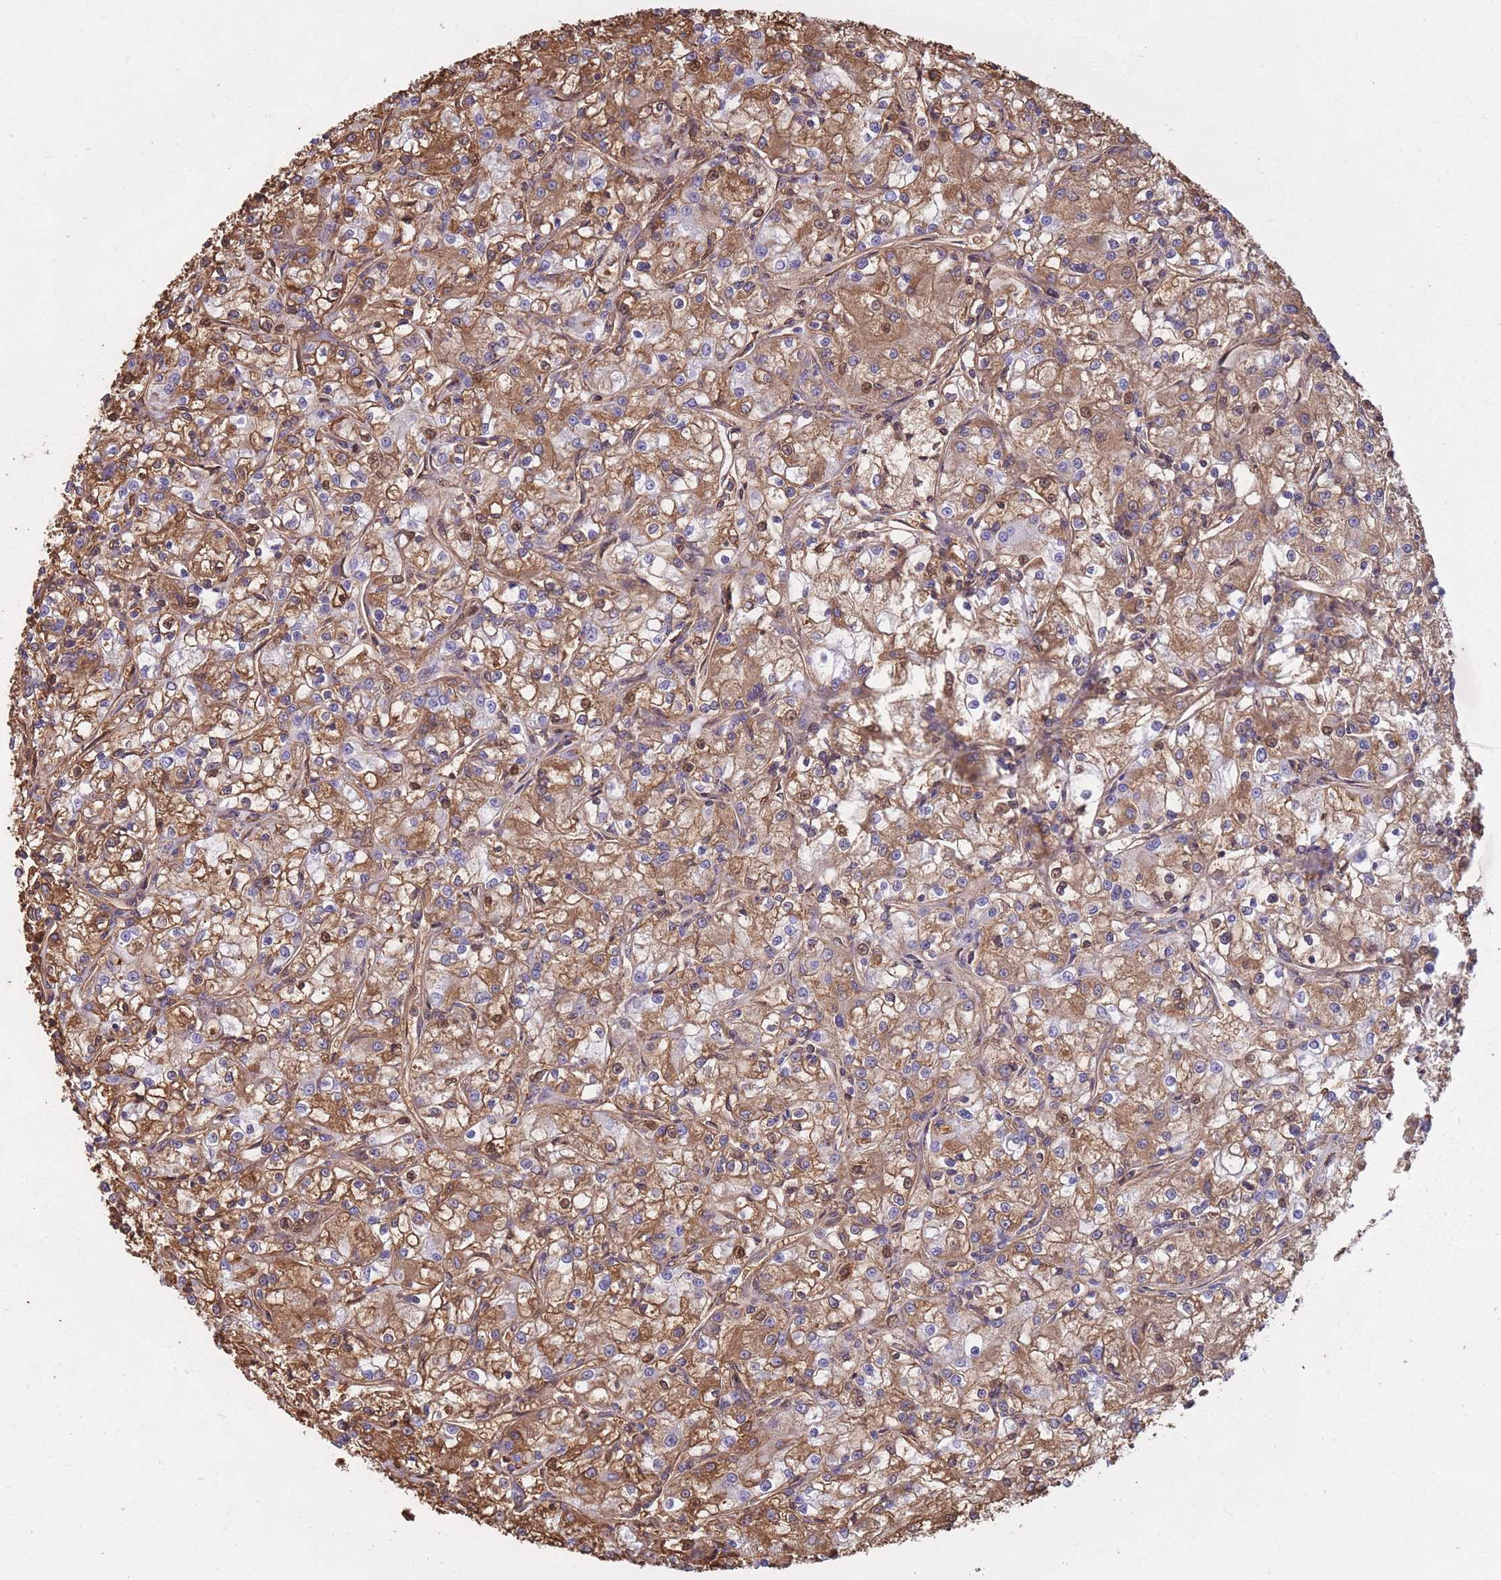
{"staining": {"intensity": "weak", "quantity": ">75%", "location": "cytoplasmic/membranous"}, "tissue": "renal cancer", "cell_type": "Tumor cells", "image_type": "cancer", "snomed": [{"axis": "morphology", "description": "Adenocarcinoma, NOS"}, {"axis": "topography", "description": "Kidney"}], "caption": "A micrograph of renal cancer stained for a protein reveals weak cytoplasmic/membranous brown staining in tumor cells. Using DAB (brown) and hematoxylin (blue) stains, captured at high magnification using brightfield microscopy.", "gene": "KAT2A", "patient": {"sex": "female", "age": 59}}